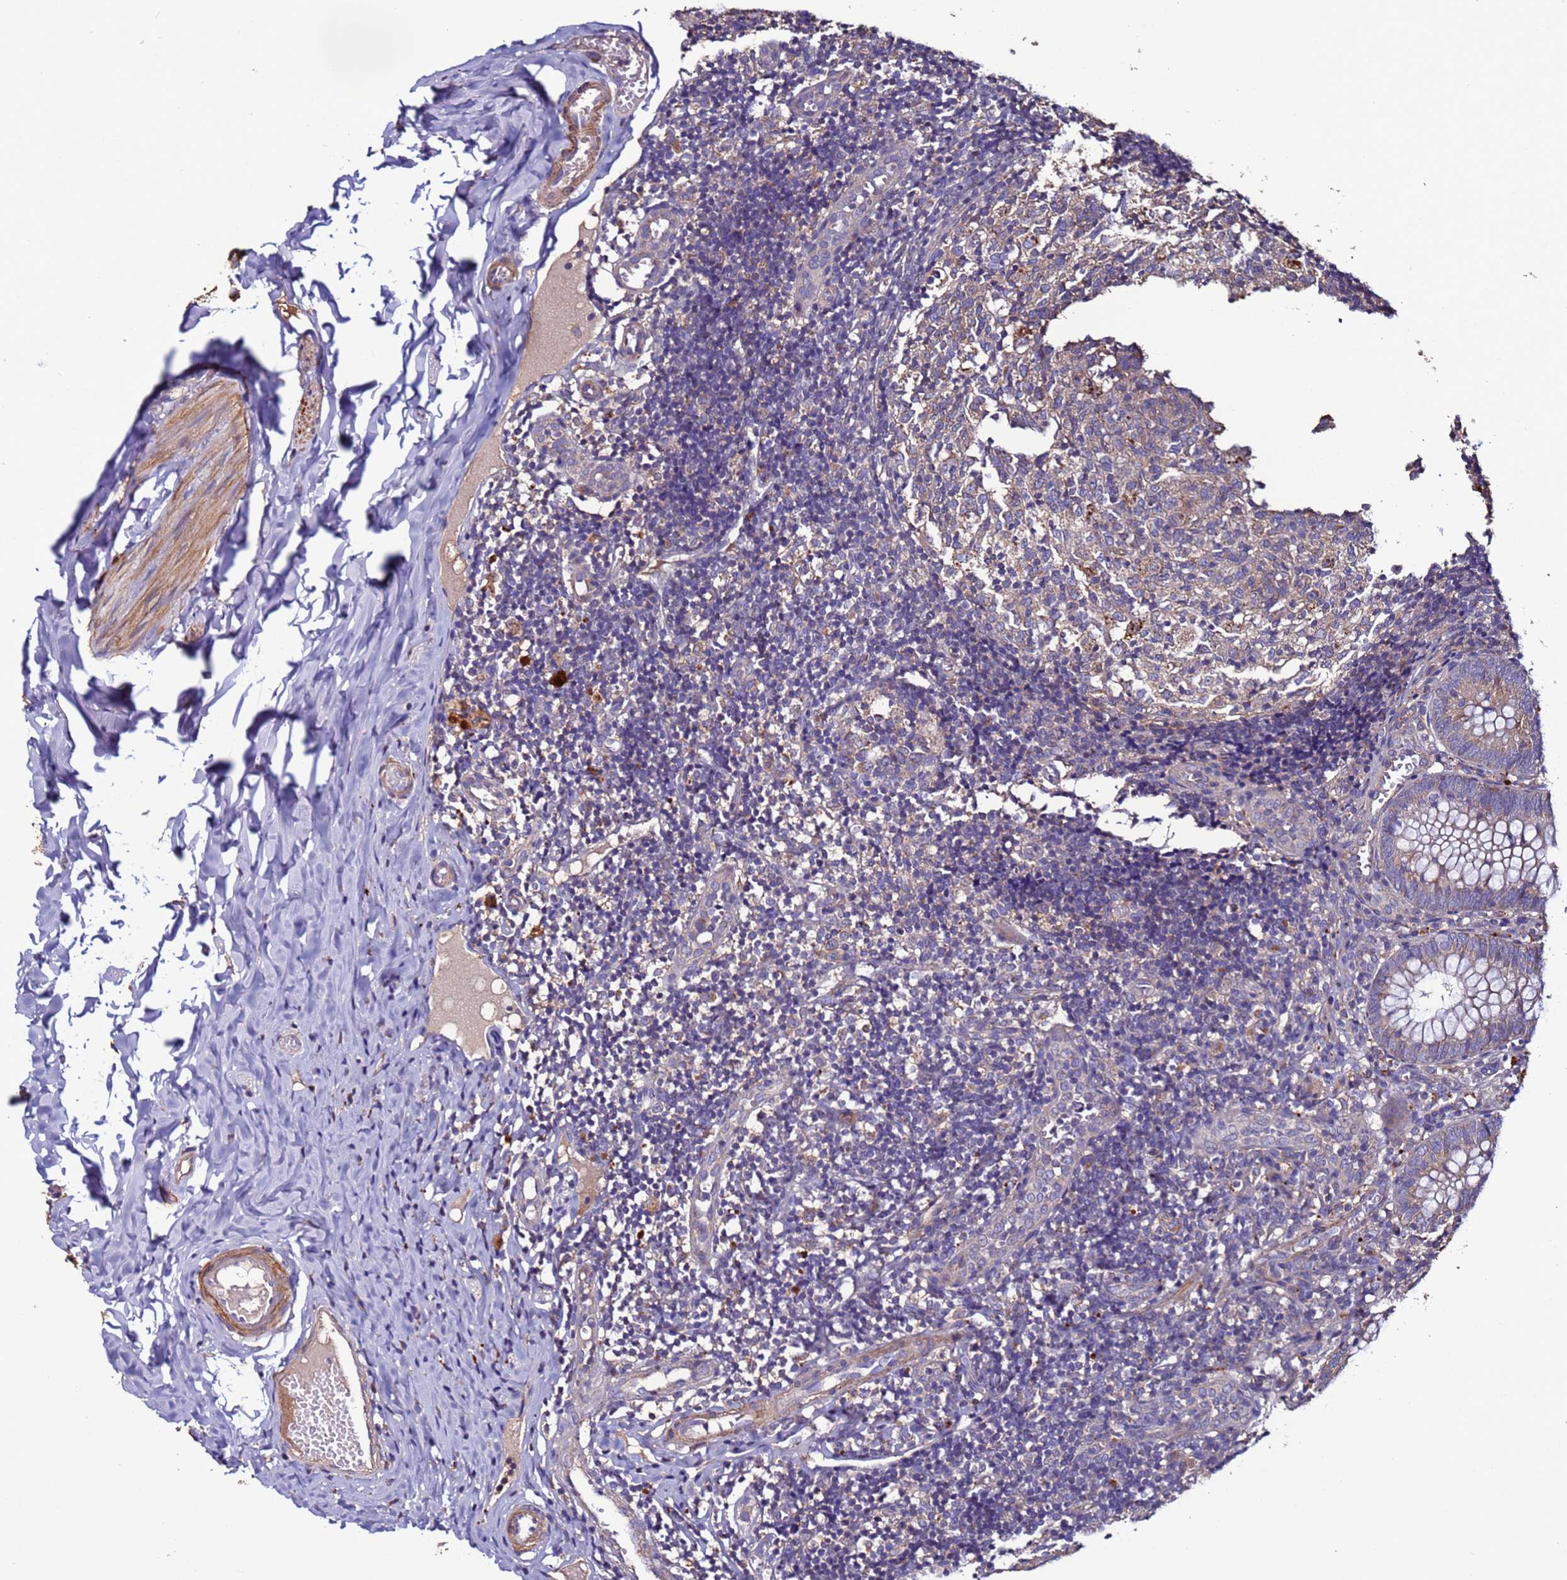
{"staining": {"intensity": "weak", "quantity": "25%-75%", "location": "cytoplasmic/membranous"}, "tissue": "appendix", "cell_type": "Glandular cells", "image_type": "normal", "snomed": [{"axis": "morphology", "description": "Normal tissue, NOS"}, {"axis": "topography", "description": "Appendix"}], "caption": "A micrograph of appendix stained for a protein shows weak cytoplasmic/membranous brown staining in glandular cells.", "gene": "CEP55", "patient": {"sex": "male", "age": 8}}